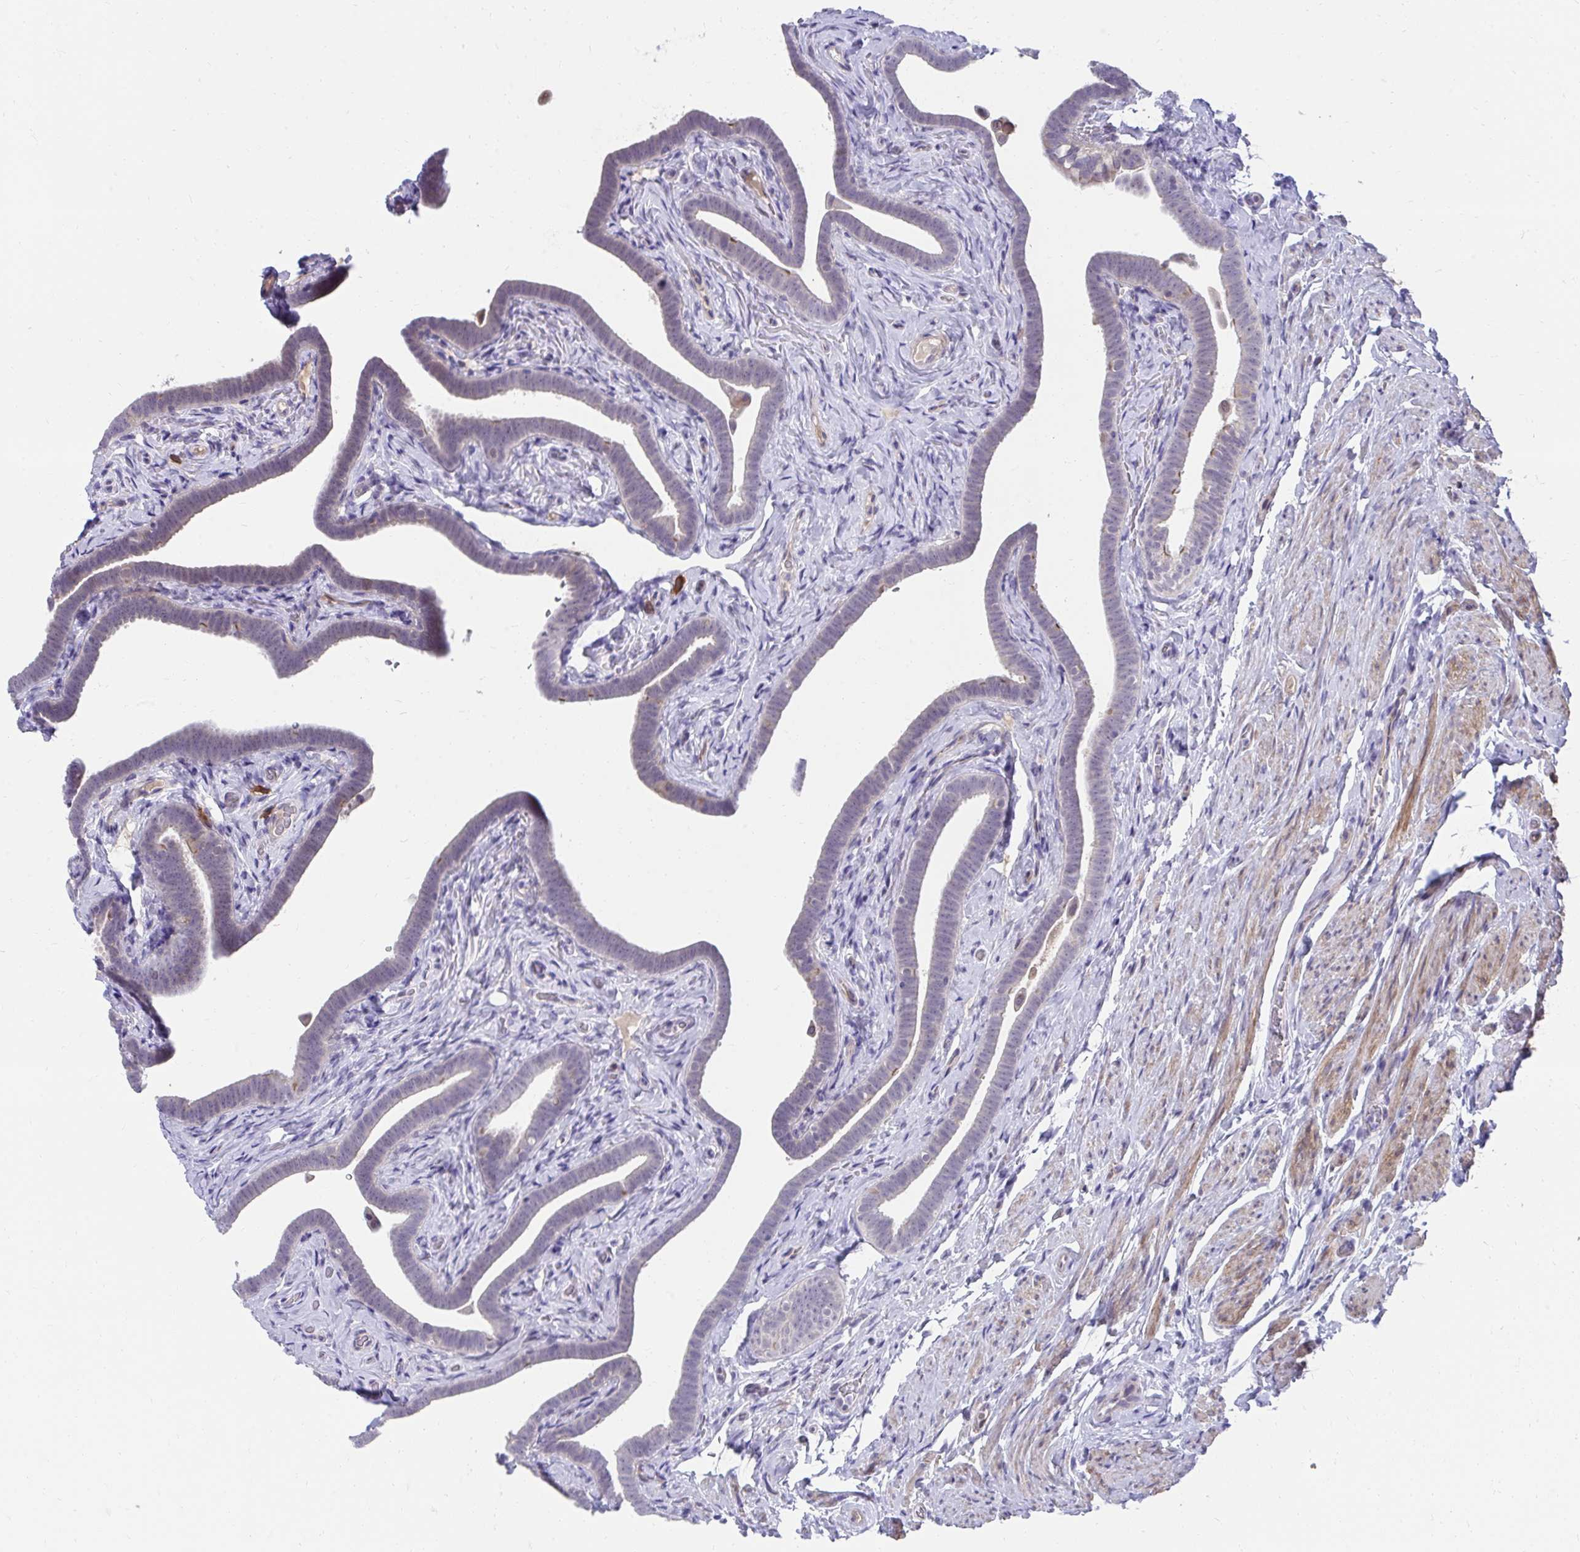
{"staining": {"intensity": "moderate", "quantity": "<25%", "location": "cytoplasmic/membranous"}, "tissue": "fallopian tube", "cell_type": "Glandular cells", "image_type": "normal", "snomed": [{"axis": "morphology", "description": "Normal tissue, NOS"}, {"axis": "topography", "description": "Fallopian tube"}], "caption": "IHC image of normal human fallopian tube stained for a protein (brown), which shows low levels of moderate cytoplasmic/membranous expression in about <25% of glandular cells.", "gene": "SLAMF7", "patient": {"sex": "female", "age": 69}}